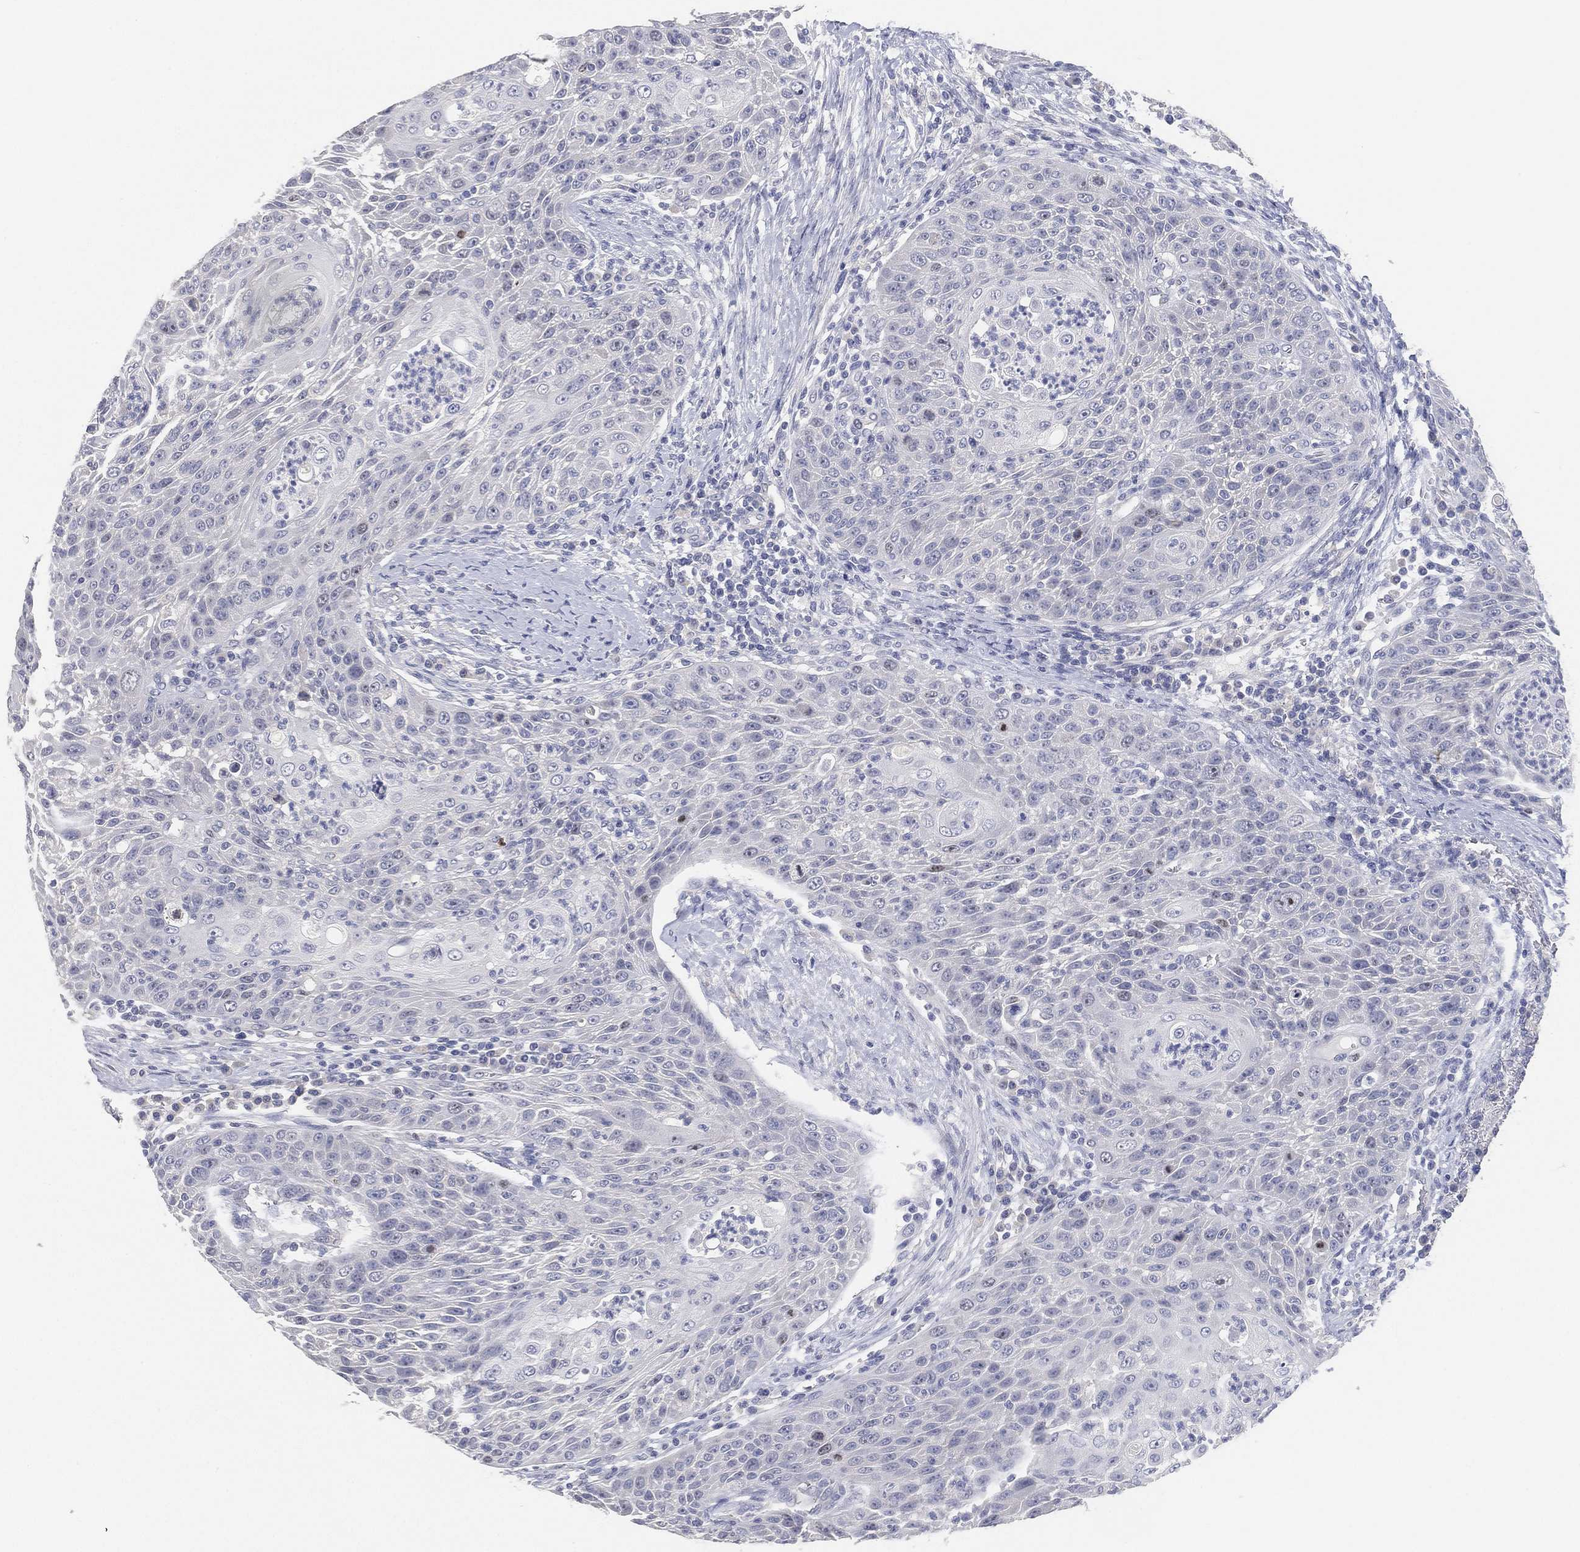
{"staining": {"intensity": "negative", "quantity": "none", "location": "none"}, "tissue": "head and neck cancer", "cell_type": "Tumor cells", "image_type": "cancer", "snomed": [{"axis": "morphology", "description": "Squamous cell carcinoma, NOS"}, {"axis": "topography", "description": "Head-Neck"}], "caption": "Photomicrograph shows no significant protein expression in tumor cells of head and neck cancer (squamous cell carcinoma). Nuclei are stained in blue.", "gene": "FAM187B", "patient": {"sex": "male", "age": 69}}